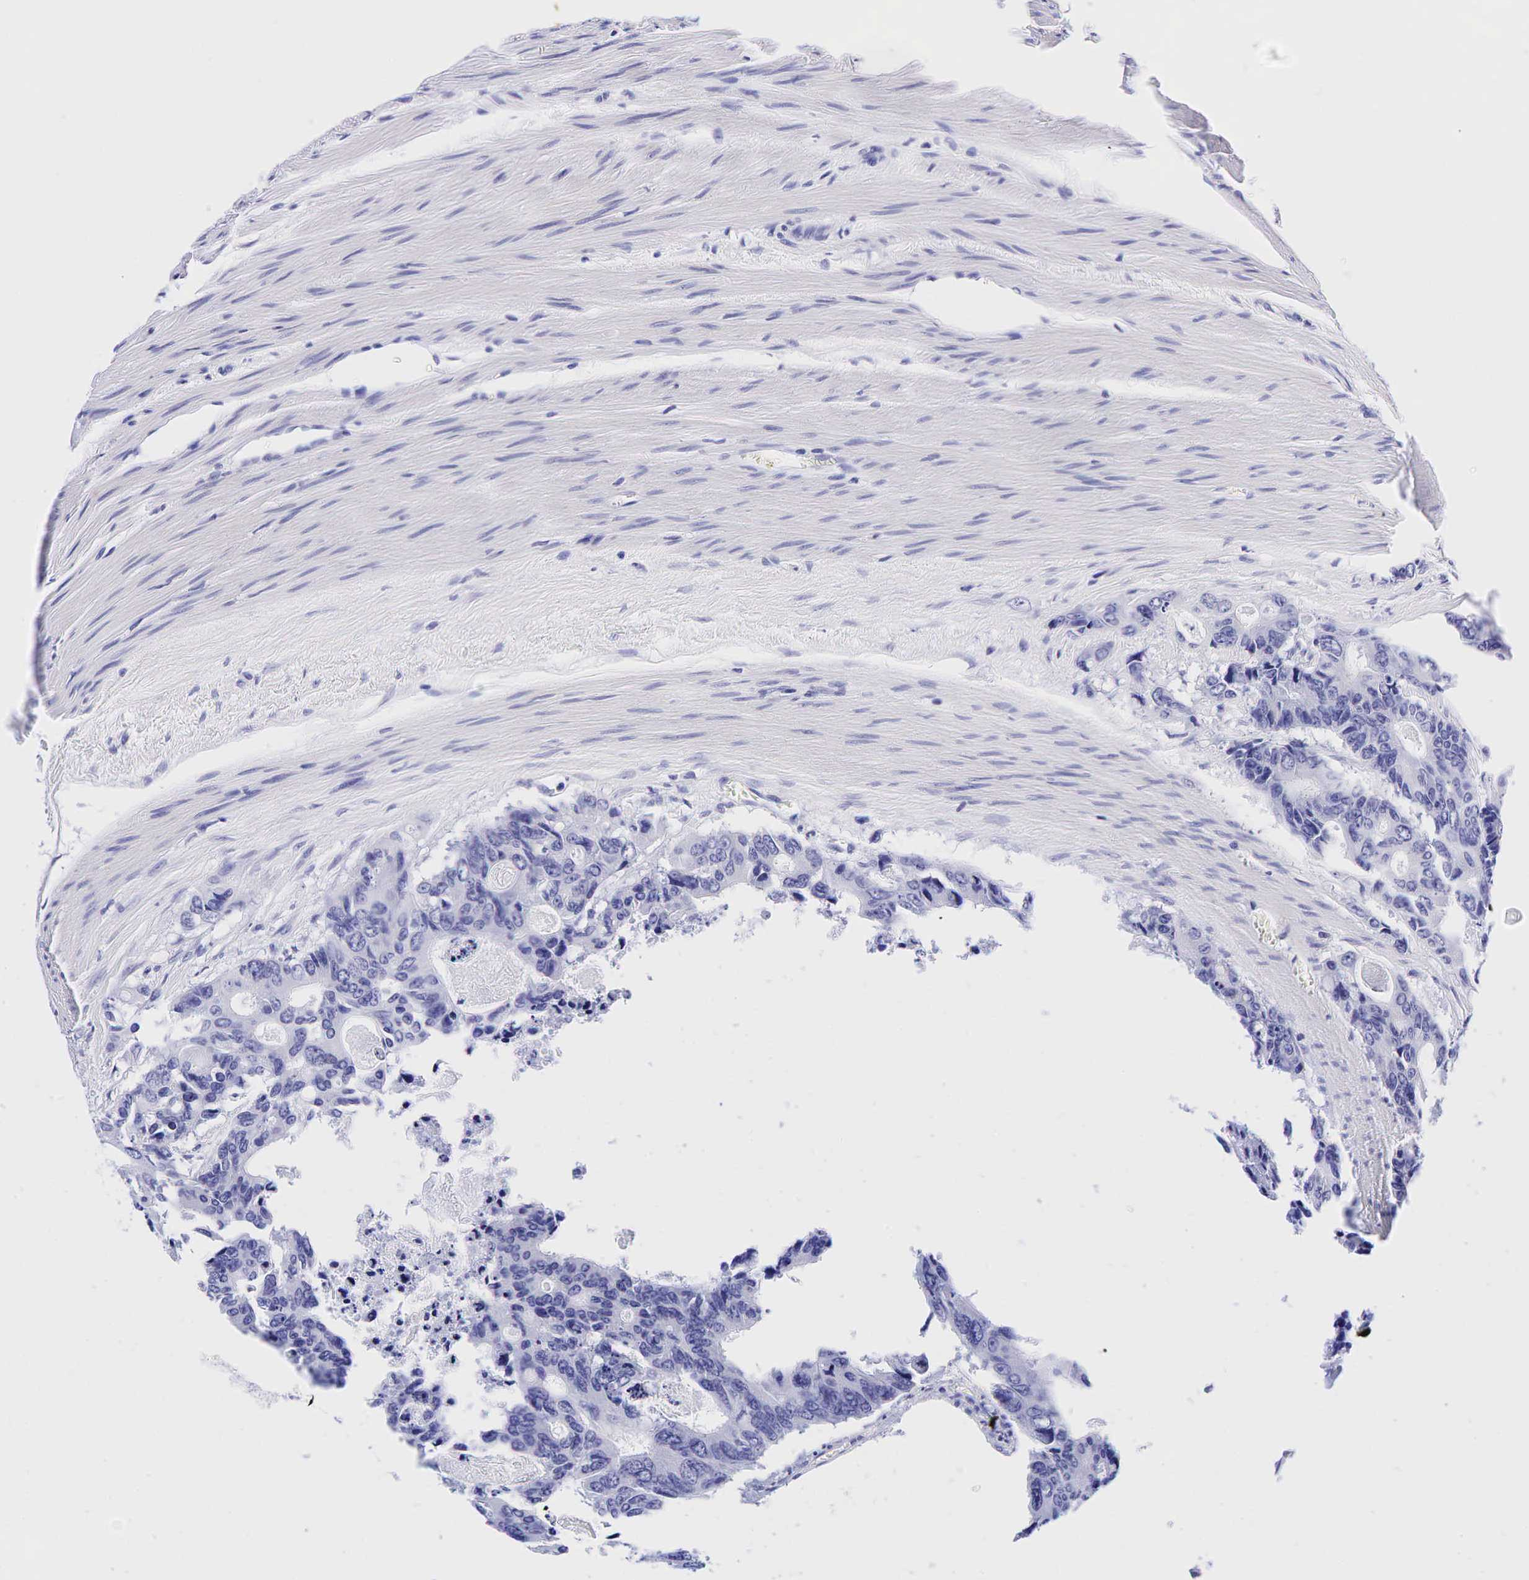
{"staining": {"intensity": "negative", "quantity": "none", "location": "none"}, "tissue": "colorectal cancer", "cell_type": "Tumor cells", "image_type": "cancer", "snomed": [{"axis": "morphology", "description": "Adenocarcinoma, NOS"}, {"axis": "topography", "description": "Rectum"}], "caption": "Immunohistochemistry (IHC) of human colorectal cancer reveals no expression in tumor cells.", "gene": "GCG", "patient": {"sex": "male", "age": 76}}